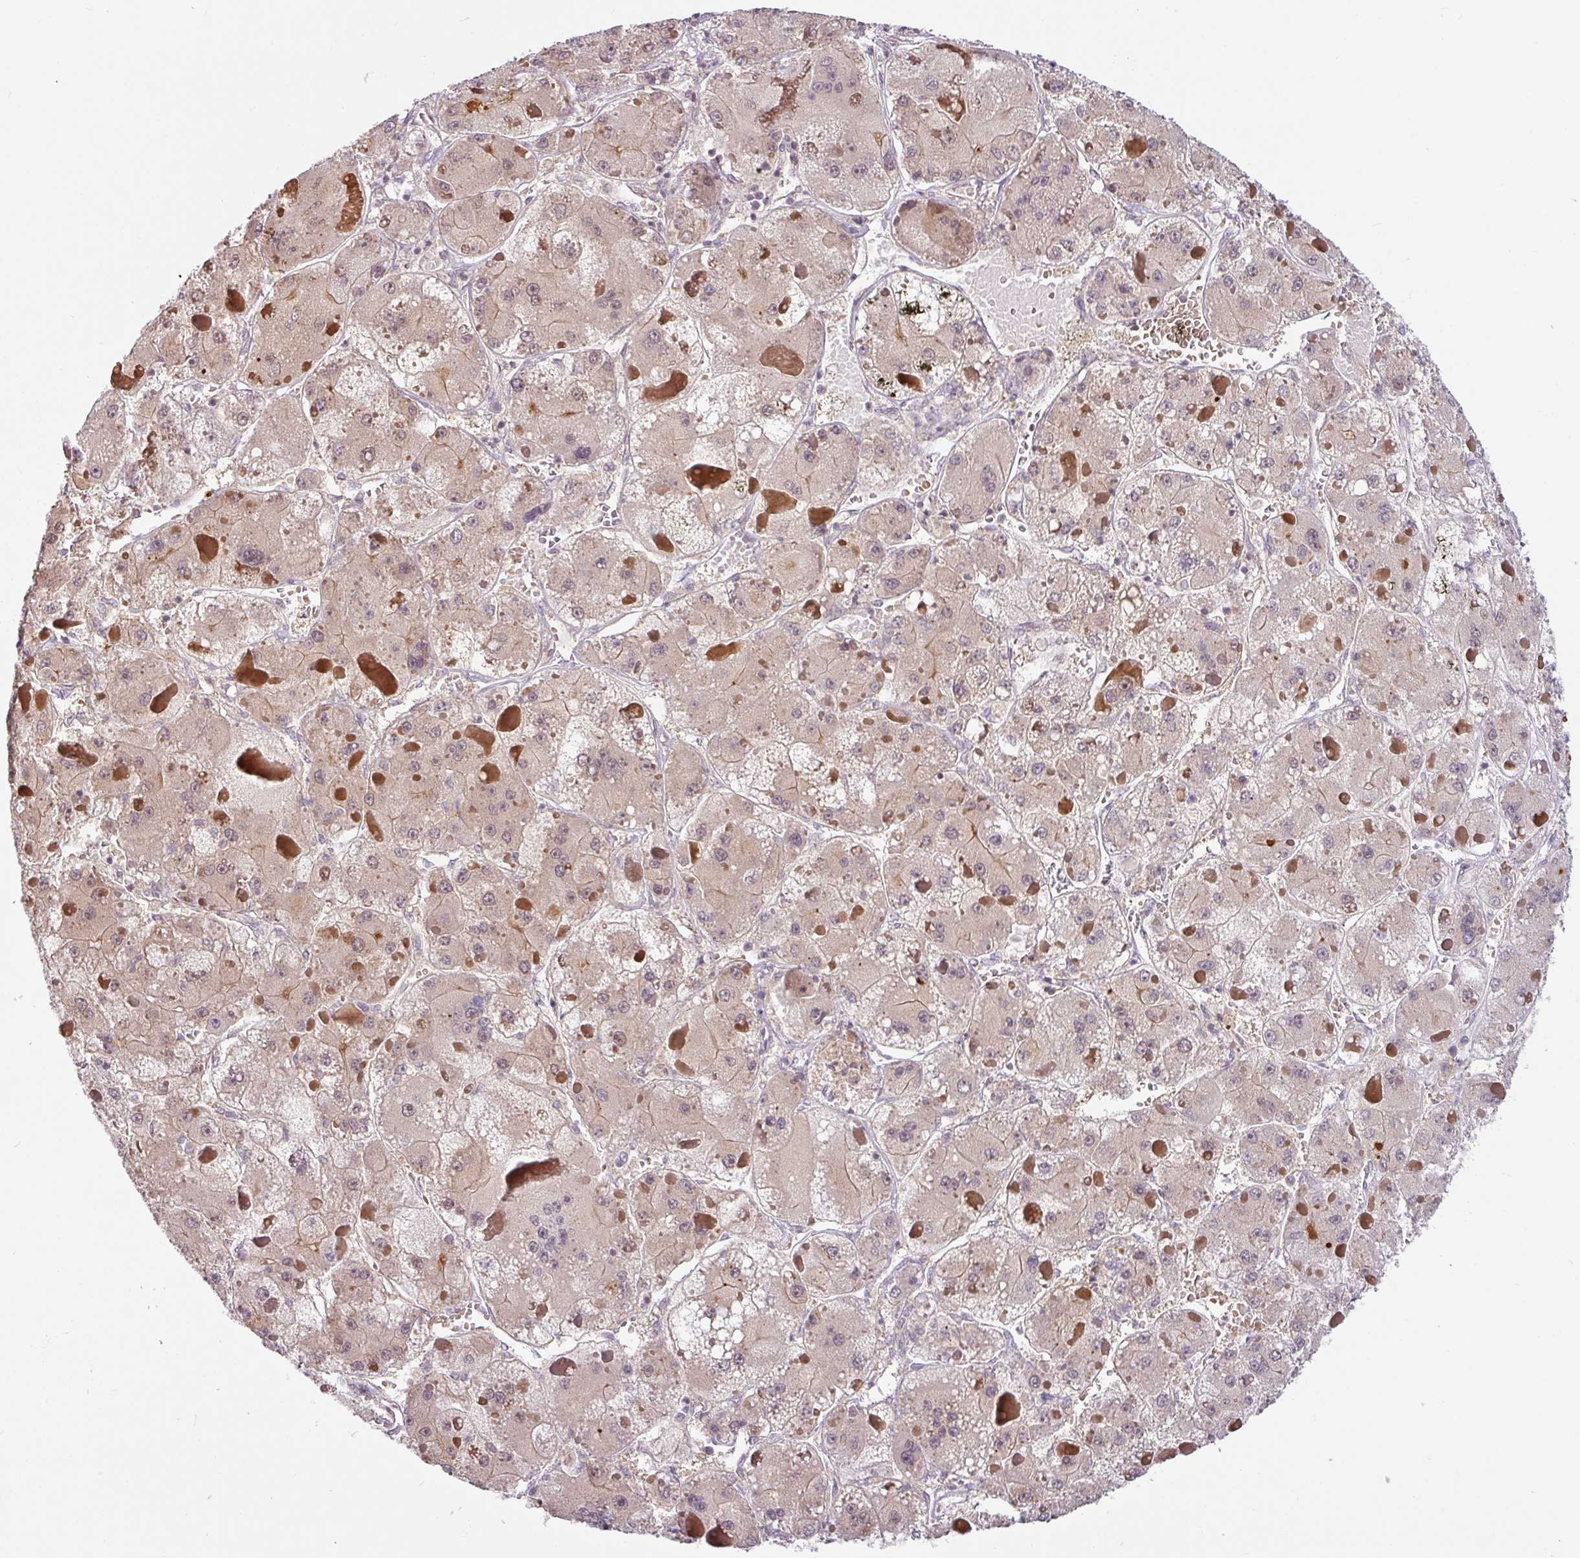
{"staining": {"intensity": "negative", "quantity": "none", "location": "none"}, "tissue": "liver cancer", "cell_type": "Tumor cells", "image_type": "cancer", "snomed": [{"axis": "morphology", "description": "Carcinoma, Hepatocellular, NOS"}, {"axis": "topography", "description": "Liver"}], "caption": "A micrograph of hepatocellular carcinoma (liver) stained for a protein exhibits no brown staining in tumor cells. Brightfield microscopy of immunohistochemistry (IHC) stained with DAB (3,3'-diaminobenzidine) (brown) and hematoxylin (blue), captured at high magnification.", "gene": "SHB", "patient": {"sex": "female", "age": 73}}